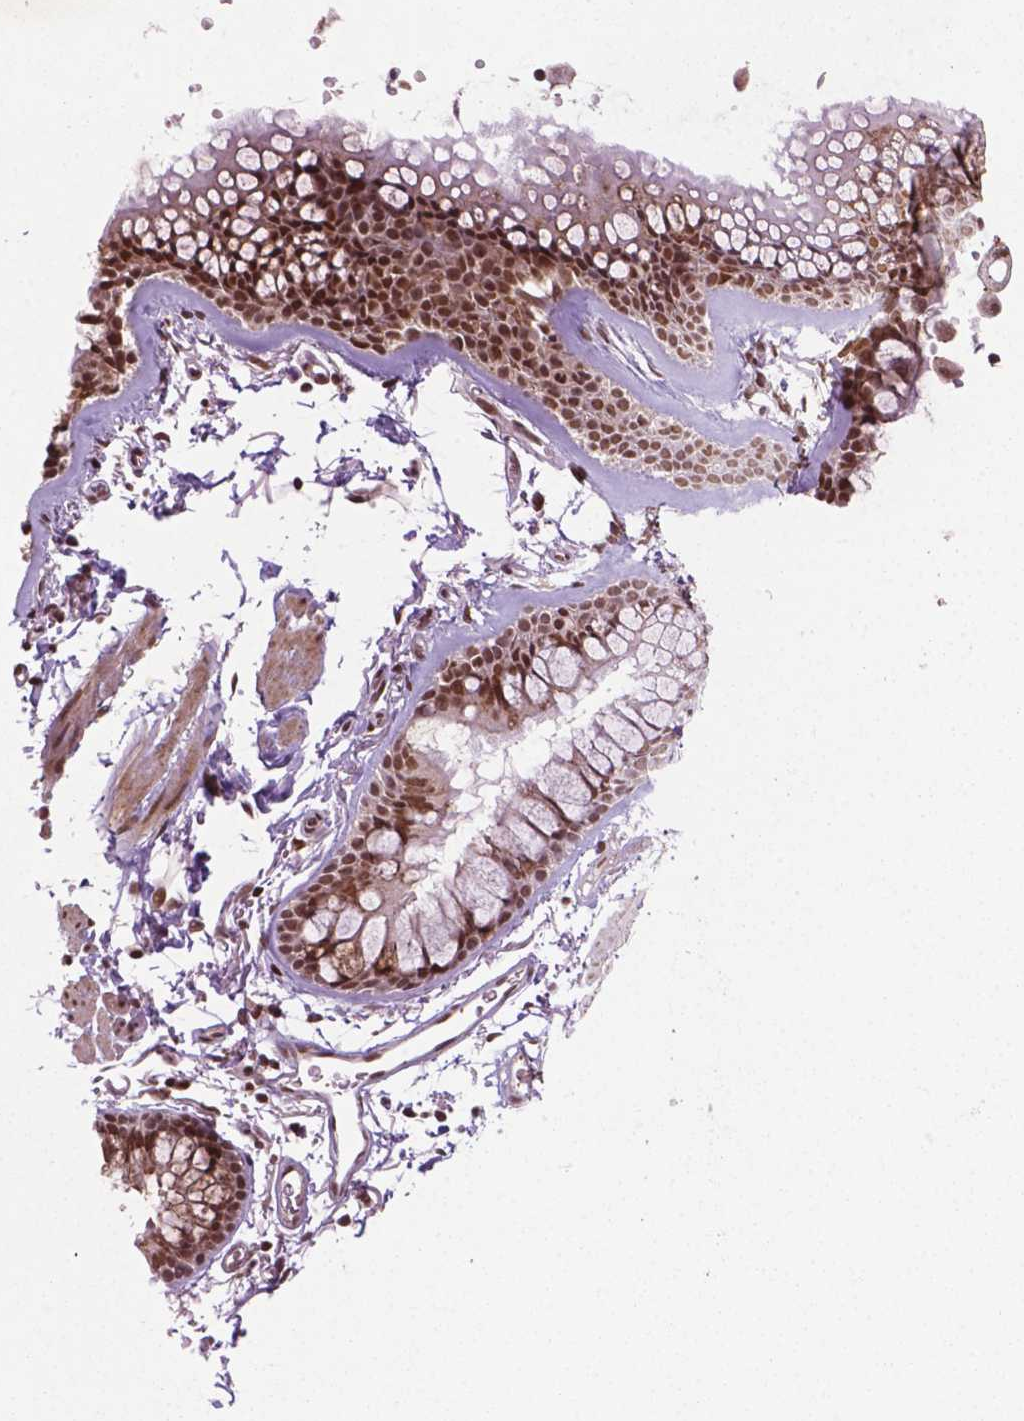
{"staining": {"intensity": "strong", "quantity": ">75%", "location": "nuclear"}, "tissue": "bronchus", "cell_type": "Respiratory epithelial cells", "image_type": "normal", "snomed": [{"axis": "morphology", "description": "Normal tissue, NOS"}, {"axis": "topography", "description": "Cartilage tissue"}, {"axis": "topography", "description": "Bronchus"}], "caption": "A micrograph of bronchus stained for a protein displays strong nuclear brown staining in respiratory epithelial cells. (brown staining indicates protein expression, while blue staining denotes nuclei).", "gene": "SIRT6", "patient": {"sex": "female", "age": 79}}